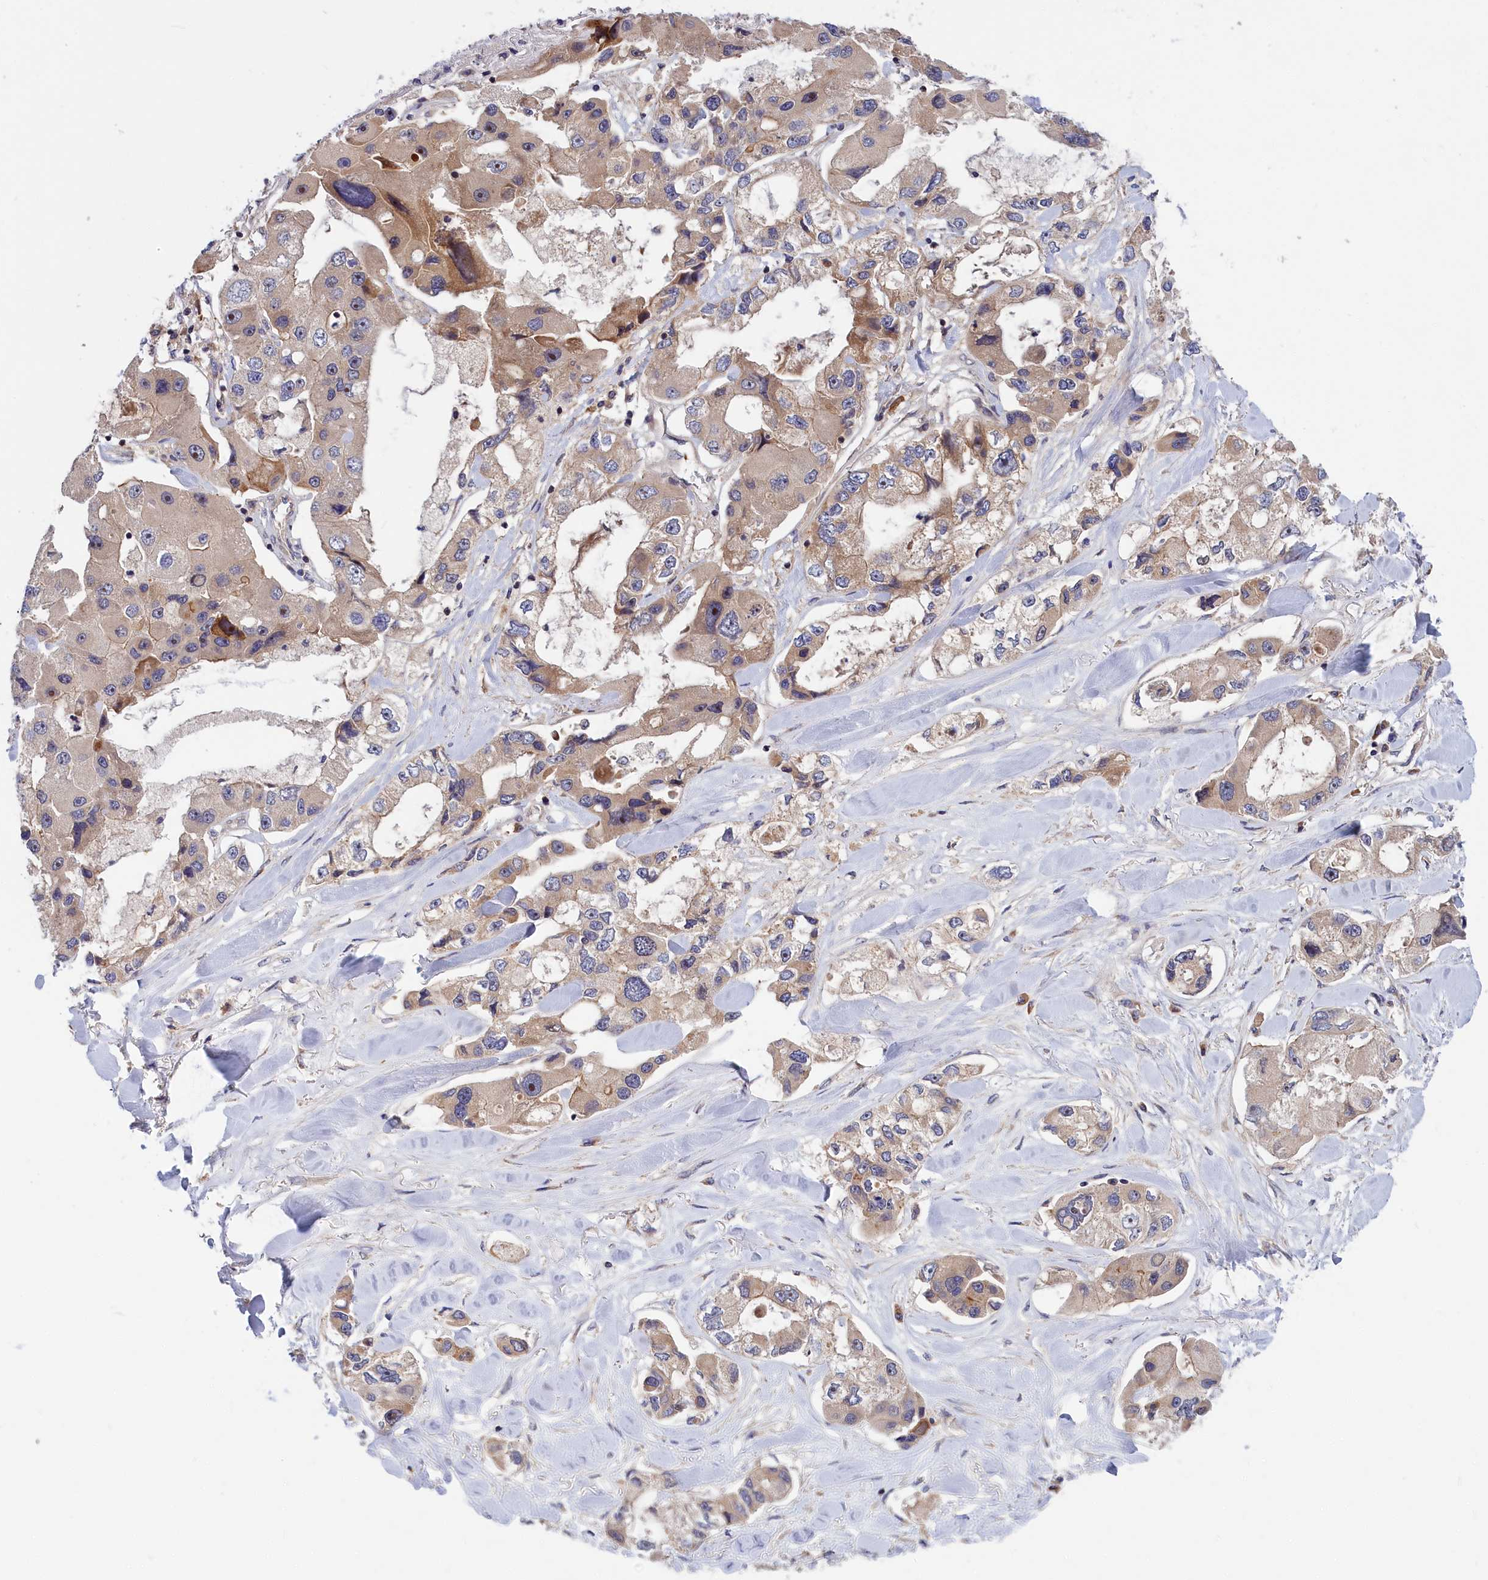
{"staining": {"intensity": "weak", "quantity": ">75%", "location": "cytoplasmic/membranous"}, "tissue": "lung cancer", "cell_type": "Tumor cells", "image_type": "cancer", "snomed": [{"axis": "morphology", "description": "Adenocarcinoma, NOS"}, {"axis": "topography", "description": "Lung"}], "caption": "Lung cancer was stained to show a protein in brown. There is low levels of weak cytoplasmic/membranous expression in about >75% of tumor cells.", "gene": "CRACD", "patient": {"sex": "female", "age": 54}}